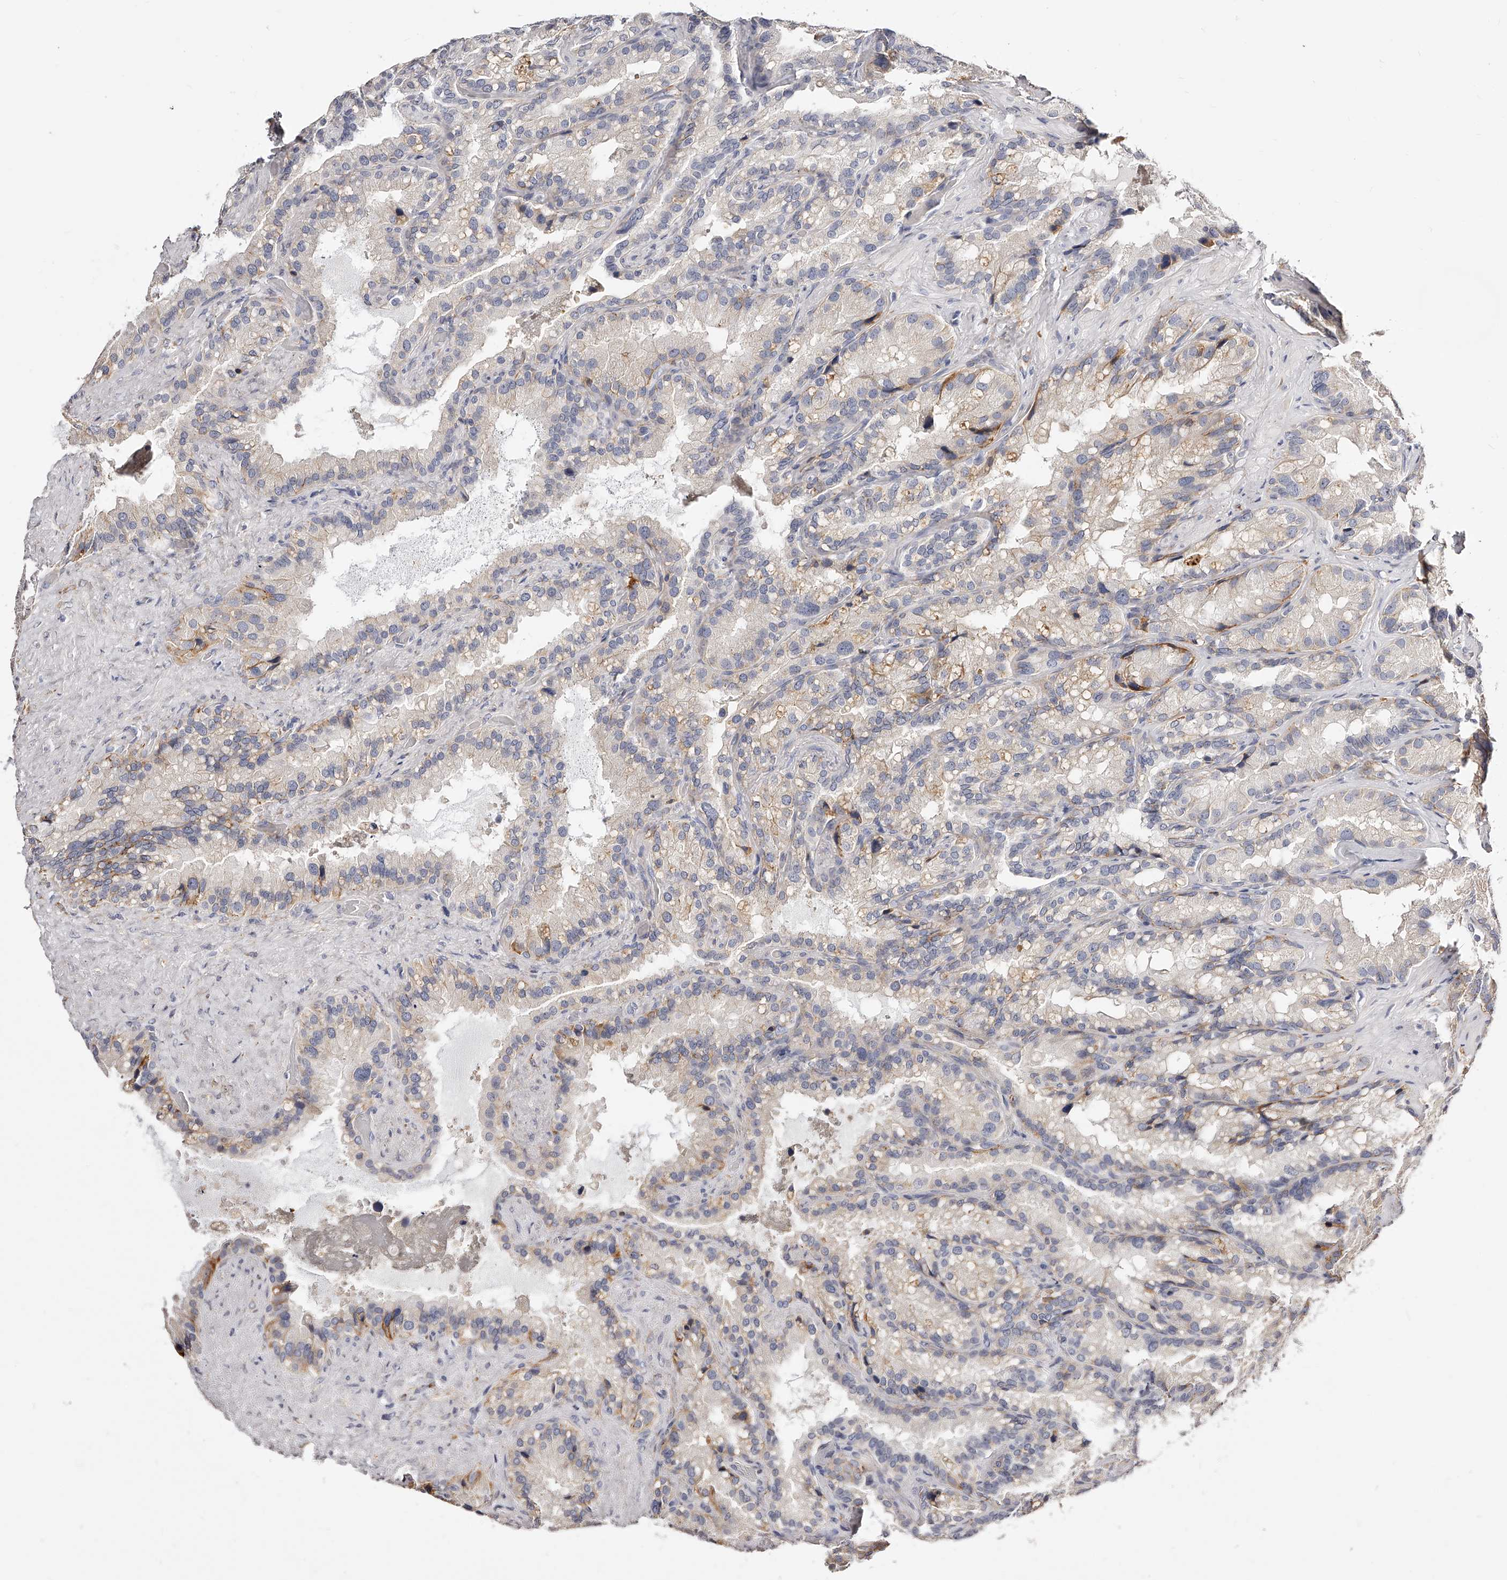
{"staining": {"intensity": "weak", "quantity": "<25%", "location": "cytoplasmic/membranous"}, "tissue": "seminal vesicle", "cell_type": "Glandular cells", "image_type": "normal", "snomed": [{"axis": "morphology", "description": "Normal tissue, NOS"}, {"axis": "topography", "description": "Prostate"}, {"axis": "topography", "description": "Seminal veicle"}], "caption": "Immunohistochemistry of unremarkable seminal vesicle displays no positivity in glandular cells. (Brightfield microscopy of DAB IHC at high magnification).", "gene": "CD82", "patient": {"sex": "male", "age": 68}}